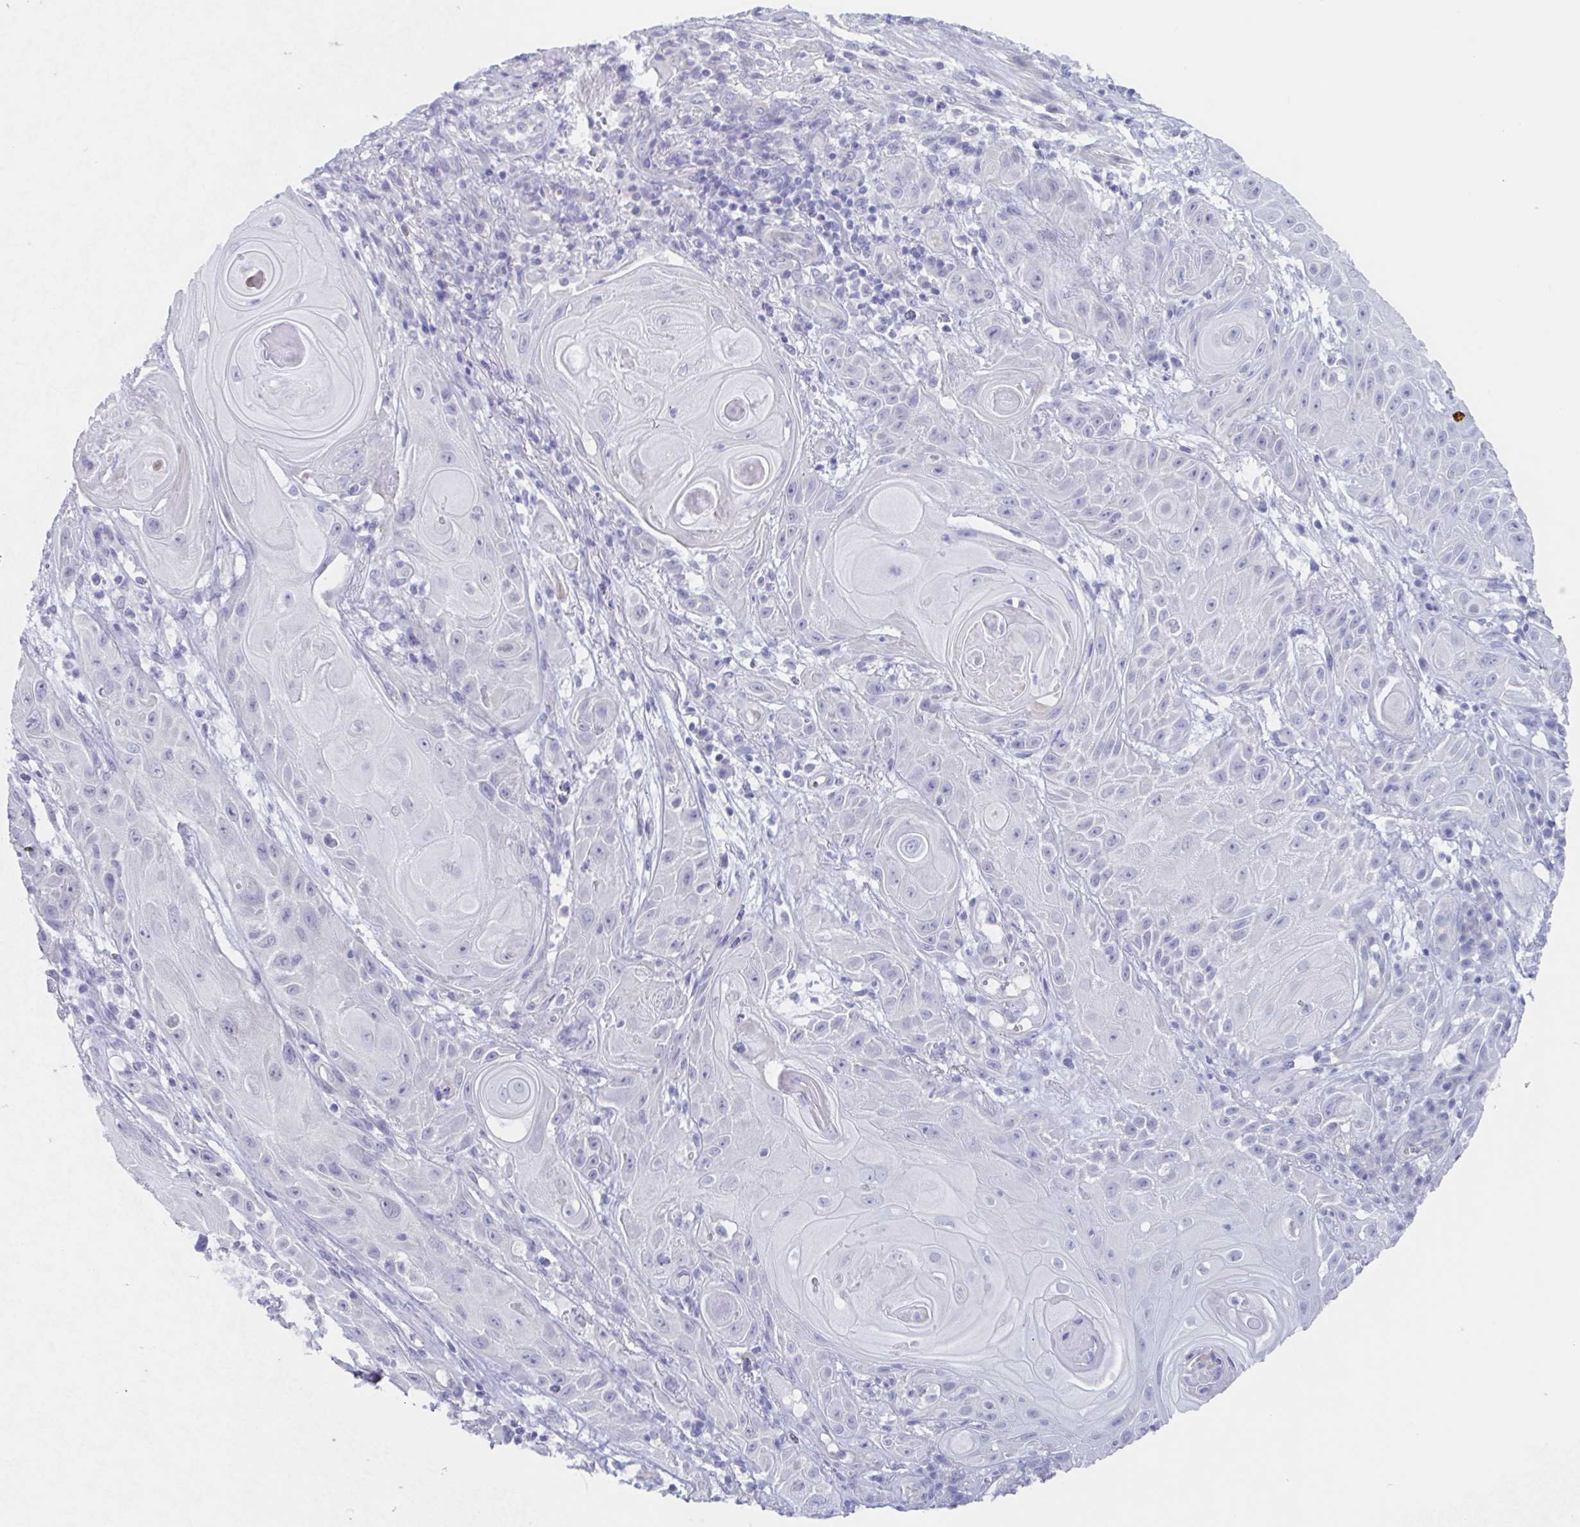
{"staining": {"intensity": "negative", "quantity": "none", "location": "none"}, "tissue": "skin cancer", "cell_type": "Tumor cells", "image_type": "cancer", "snomed": [{"axis": "morphology", "description": "Squamous cell carcinoma, NOS"}, {"axis": "topography", "description": "Skin"}], "caption": "There is no significant positivity in tumor cells of skin cancer.", "gene": "TEX12", "patient": {"sex": "male", "age": 62}}